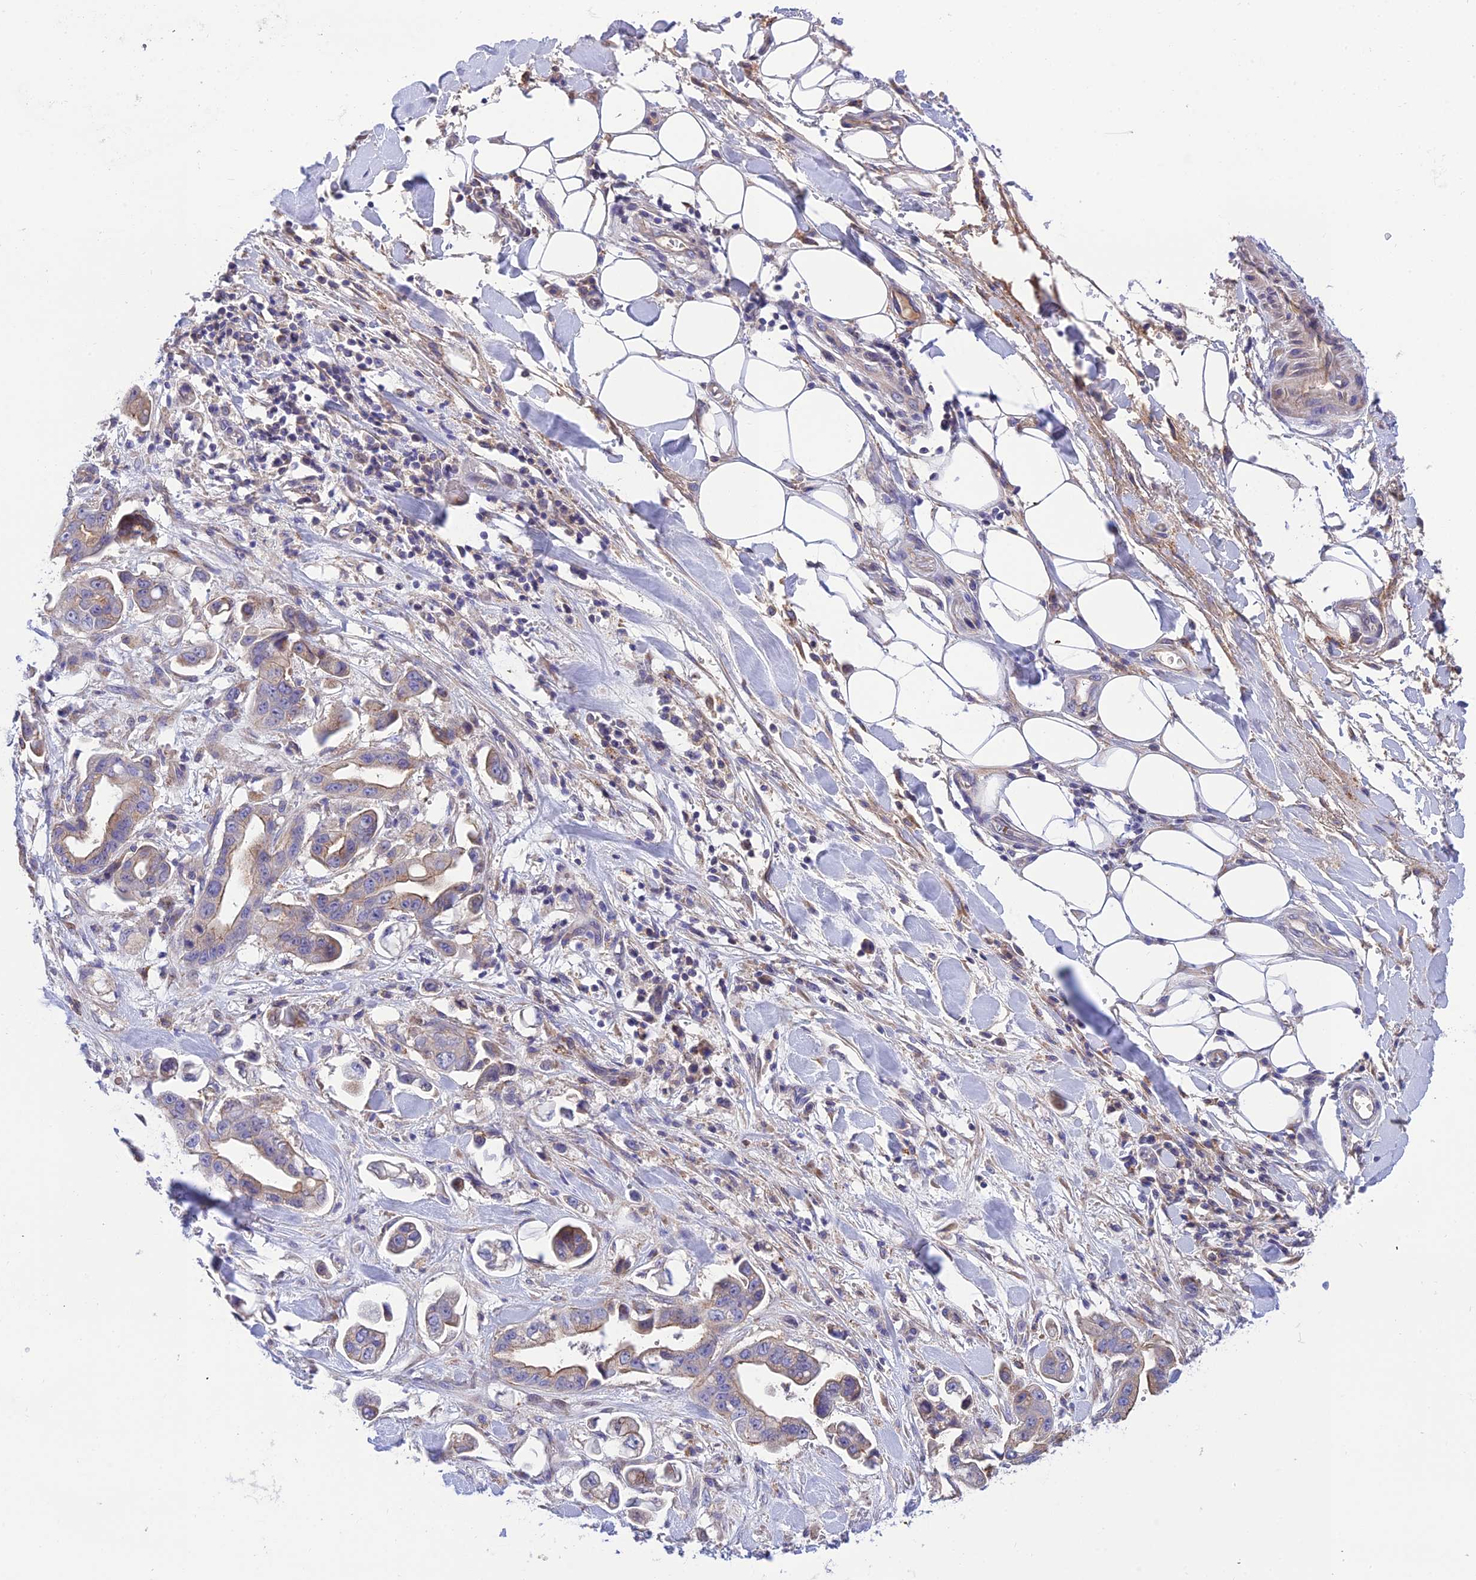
{"staining": {"intensity": "moderate", "quantity": "25%-75%", "location": "cytoplasmic/membranous"}, "tissue": "stomach cancer", "cell_type": "Tumor cells", "image_type": "cancer", "snomed": [{"axis": "morphology", "description": "Adenocarcinoma, NOS"}, {"axis": "topography", "description": "Stomach"}], "caption": "Immunohistochemistry (DAB) staining of stomach cancer reveals moderate cytoplasmic/membranous protein expression in approximately 25%-75% of tumor cells. (Stains: DAB (3,3'-diaminobenzidine) in brown, nuclei in blue, Microscopy: brightfield microscopy at high magnification).", "gene": "CCDC157", "patient": {"sex": "male", "age": 62}}